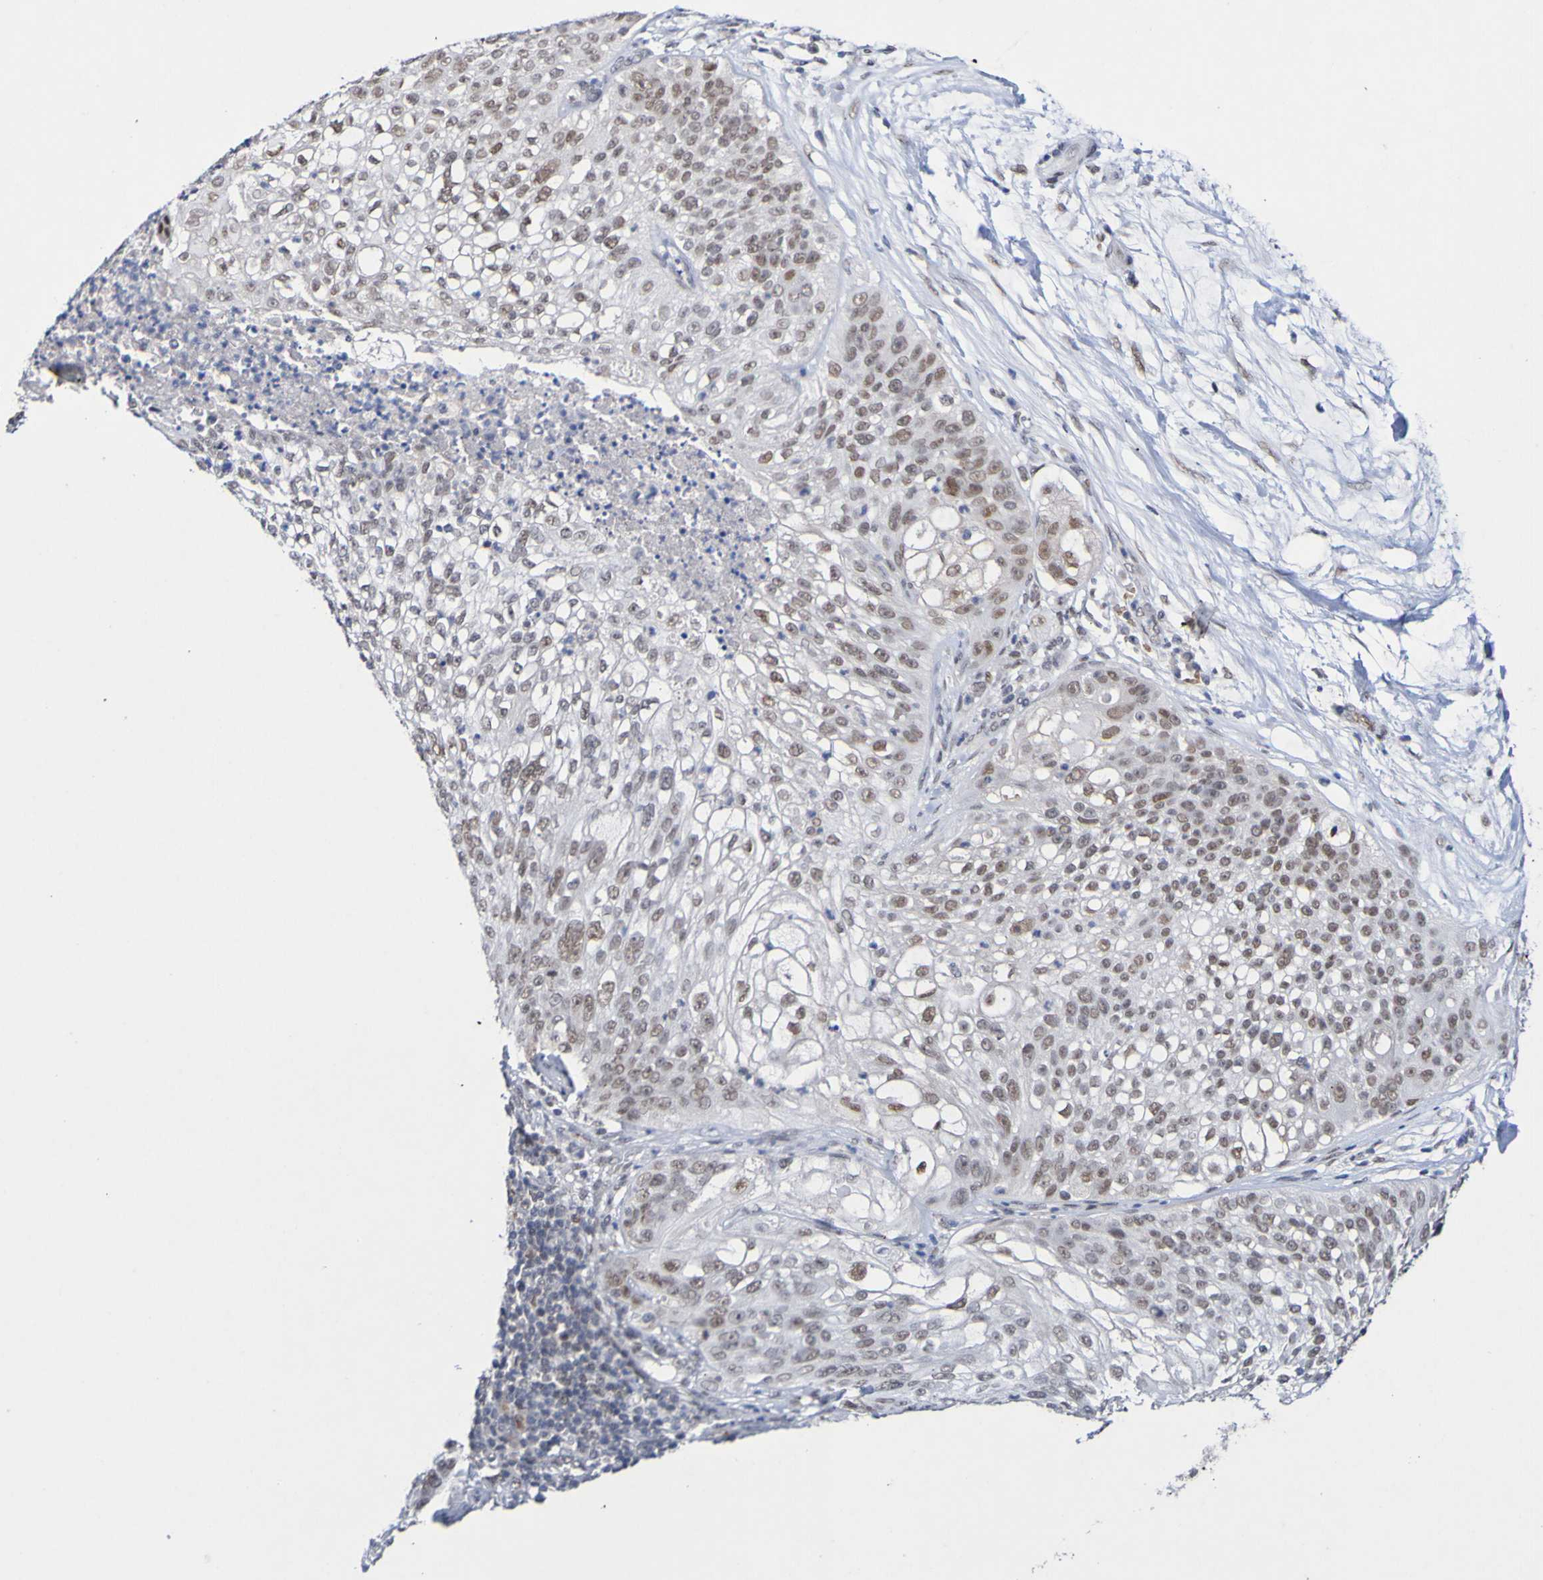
{"staining": {"intensity": "weak", "quantity": ">75%", "location": "nuclear"}, "tissue": "lung cancer", "cell_type": "Tumor cells", "image_type": "cancer", "snomed": [{"axis": "morphology", "description": "Inflammation, NOS"}, {"axis": "morphology", "description": "Squamous cell carcinoma, NOS"}, {"axis": "topography", "description": "Lymph node"}, {"axis": "topography", "description": "Soft tissue"}, {"axis": "topography", "description": "Lung"}], "caption": "A low amount of weak nuclear positivity is present in approximately >75% of tumor cells in lung cancer tissue.", "gene": "PCGF1", "patient": {"sex": "male", "age": 66}}